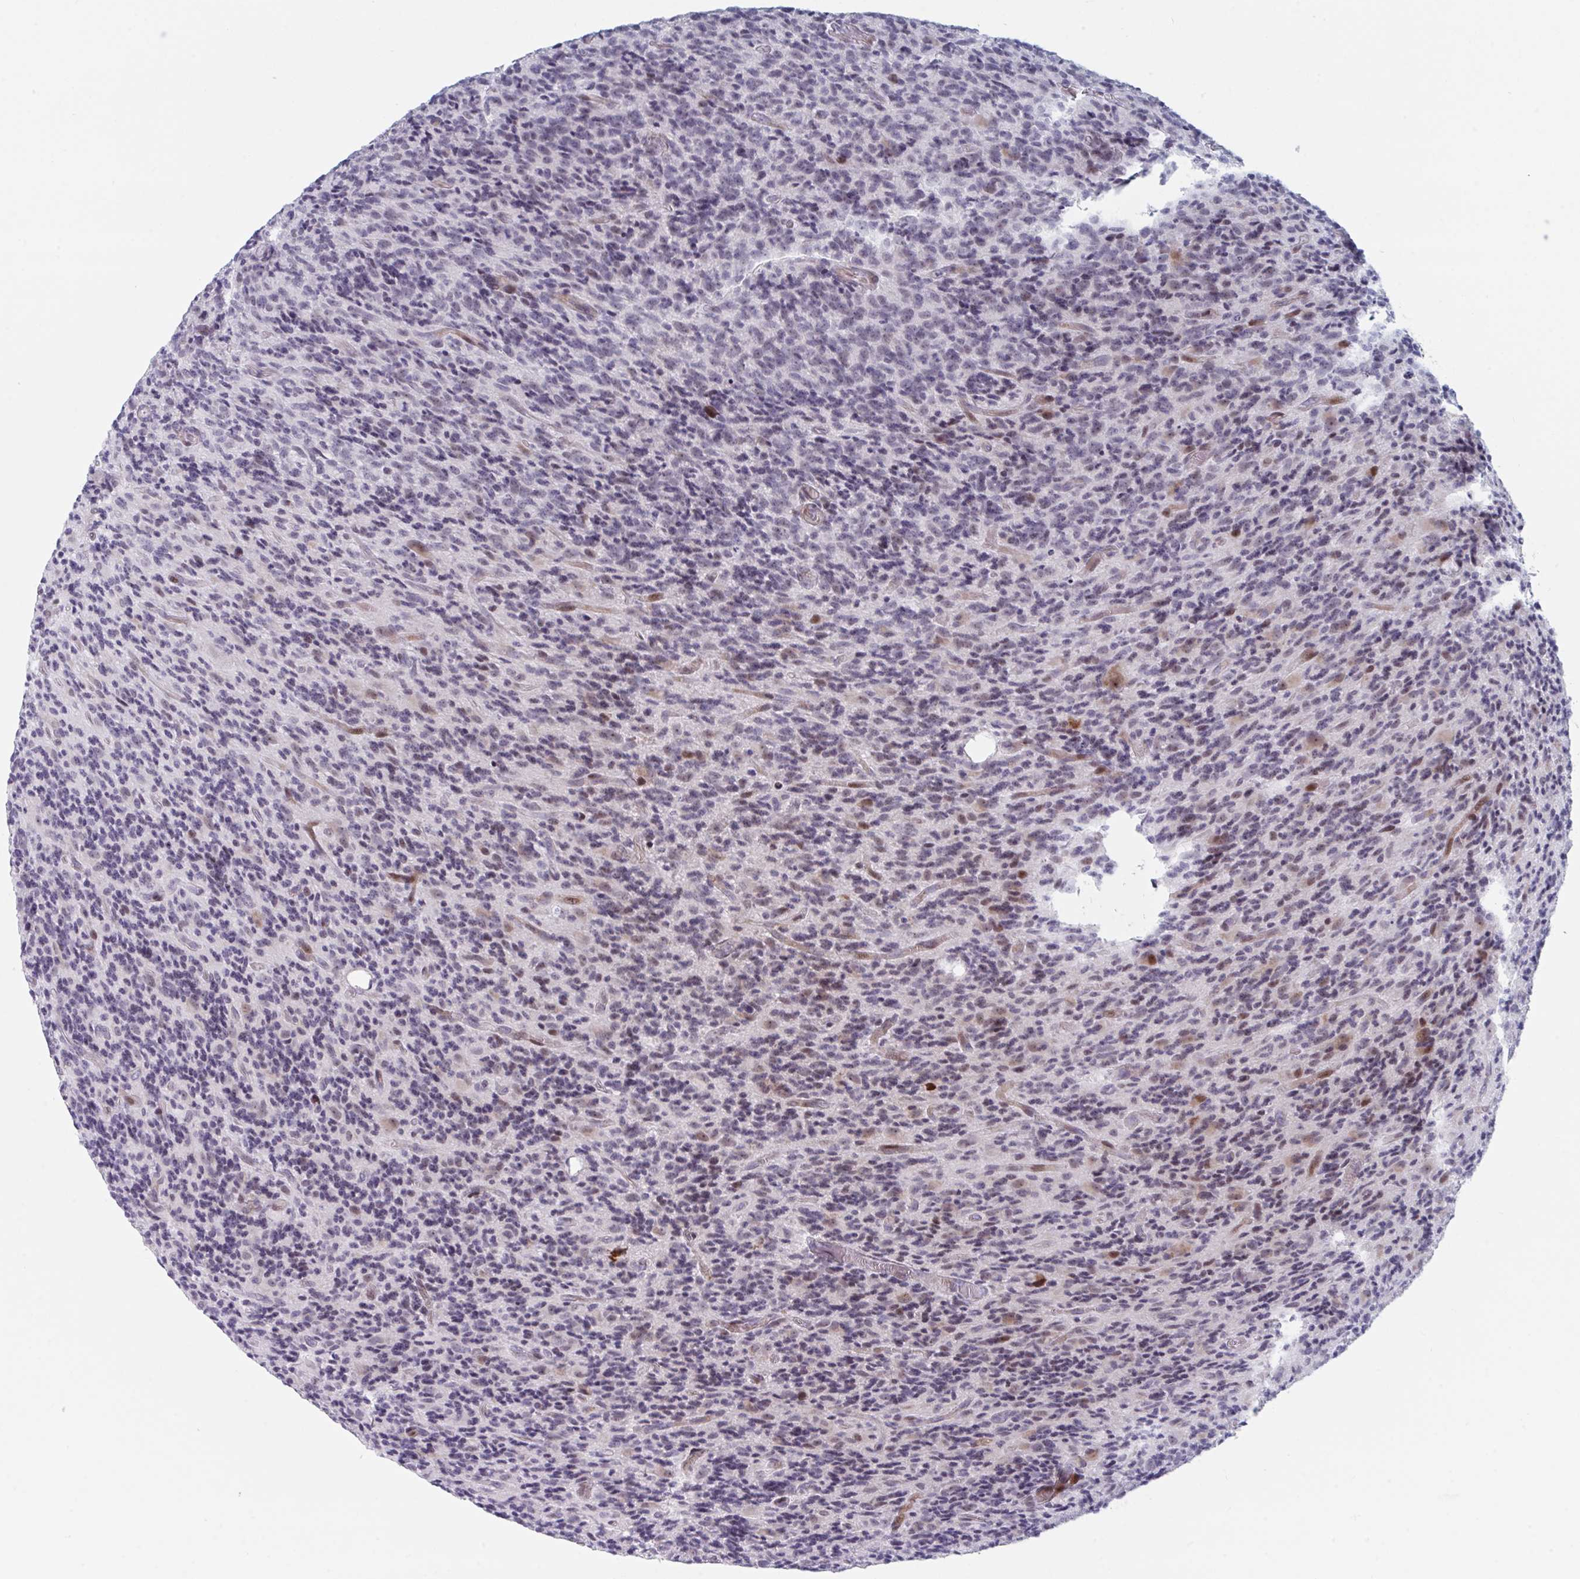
{"staining": {"intensity": "moderate", "quantity": "25%-75%", "location": "nuclear"}, "tissue": "glioma", "cell_type": "Tumor cells", "image_type": "cancer", "snomed": [{"axis": "morphology", "description": "Glioma, malignant, High grade"}, {"axis": "topography", "description": "Brain"}], "caption": "The image shows immunohistochemical staining of high-grade glioma (malignant). There is moderate nuclear expression is seen in about 25%-75% of tumor cells. (IHC, brightfield microscopy, high magnification).", "gene": "NR1H2", "patient": {"sex": "male", "age": 76}}